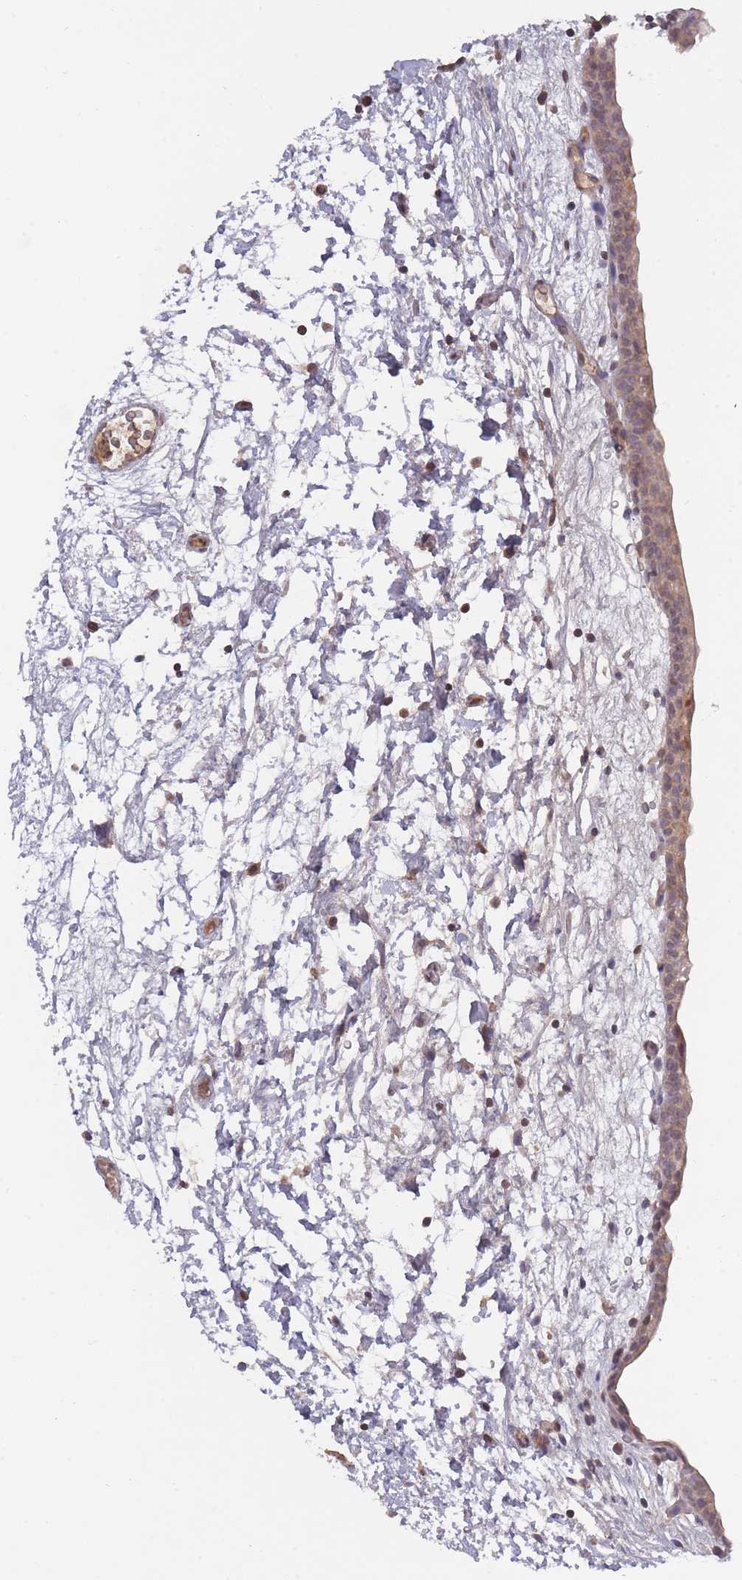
{"staining": {"intensity": "weak", "quantity": "<25%", "location": "cytoplasmic/membranous,nuclear"}, "tissue": "urinary bladder", "cell_type": "Urothelial cells", "image_type": "normal", "snomed": [{"axis": "morphology", "description": "Normal tissue, NOS"}, {"axis": "topography", "description": "Urinary bladder"}], "caption": "Urothelial cells are negative for protein expression in benign human urinary bladder. (Stains: DAB IHC with hematoxylin counter stain, Microscopy: brightfield microscopy at high magnification).", "gene": "ADCYAP1R1", "patient": {"sex": "male", "age": 83}}